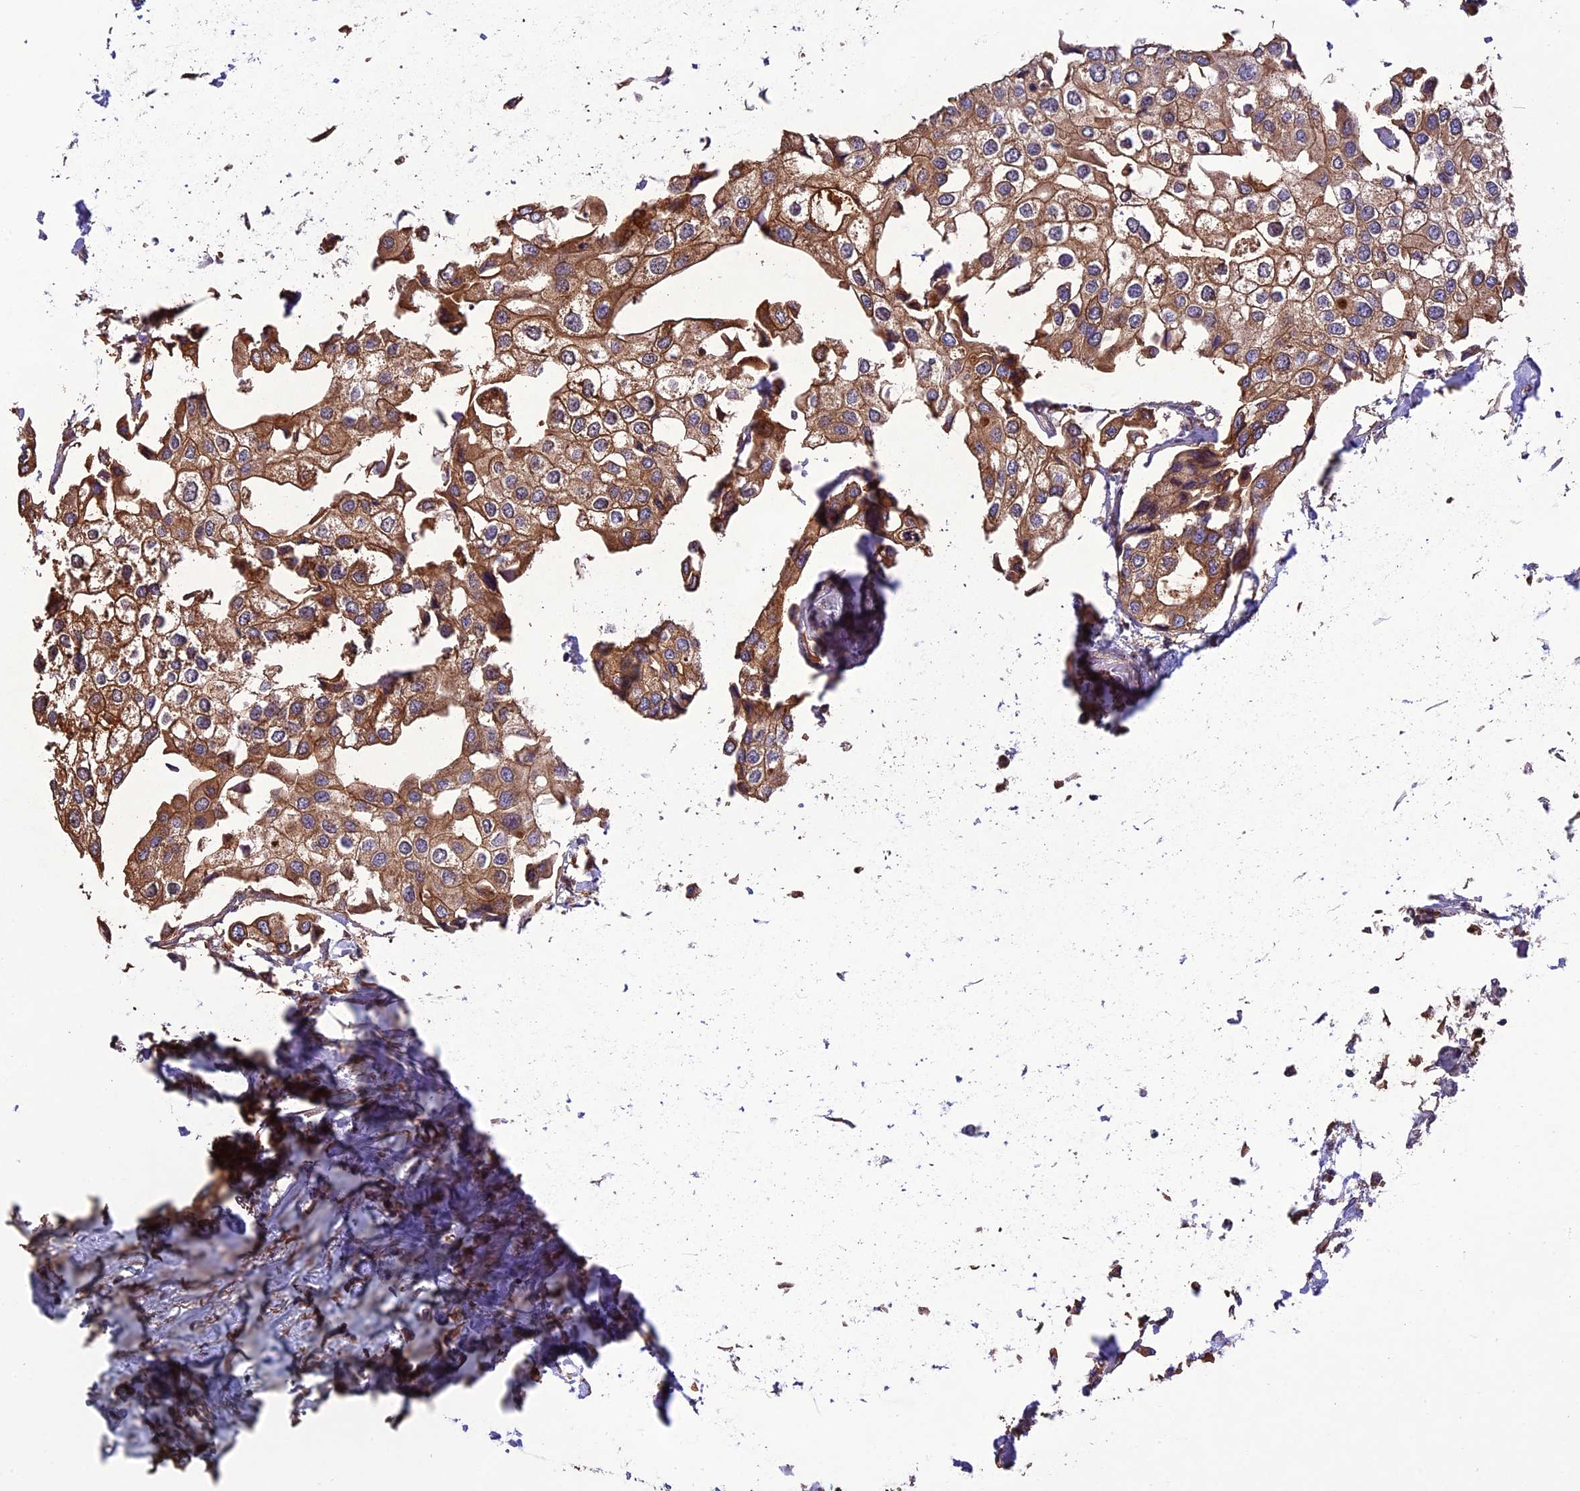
{"staining": {"intensity": "moderate", "quantity": ">75%", "location": "cytoplasmic/membranous"}, "tissue": "urothelial cancer", "cell_type": "Tumor cells", "image_type": "cancer", "snomed": [{"axis": "morphology", "description": "Urothelial carcinoma, High grade"}, {"axis": "topography", "description": "Urinary bladder"}], "caption": "Protein expression by IHC shows moderate cytoplasmic/membranous staining in approximately >75% of tumor cells in high-grade urothelial carcinoma.", "gene": "CHMP2A", "patient": {"sex": "male", "age": 64}}